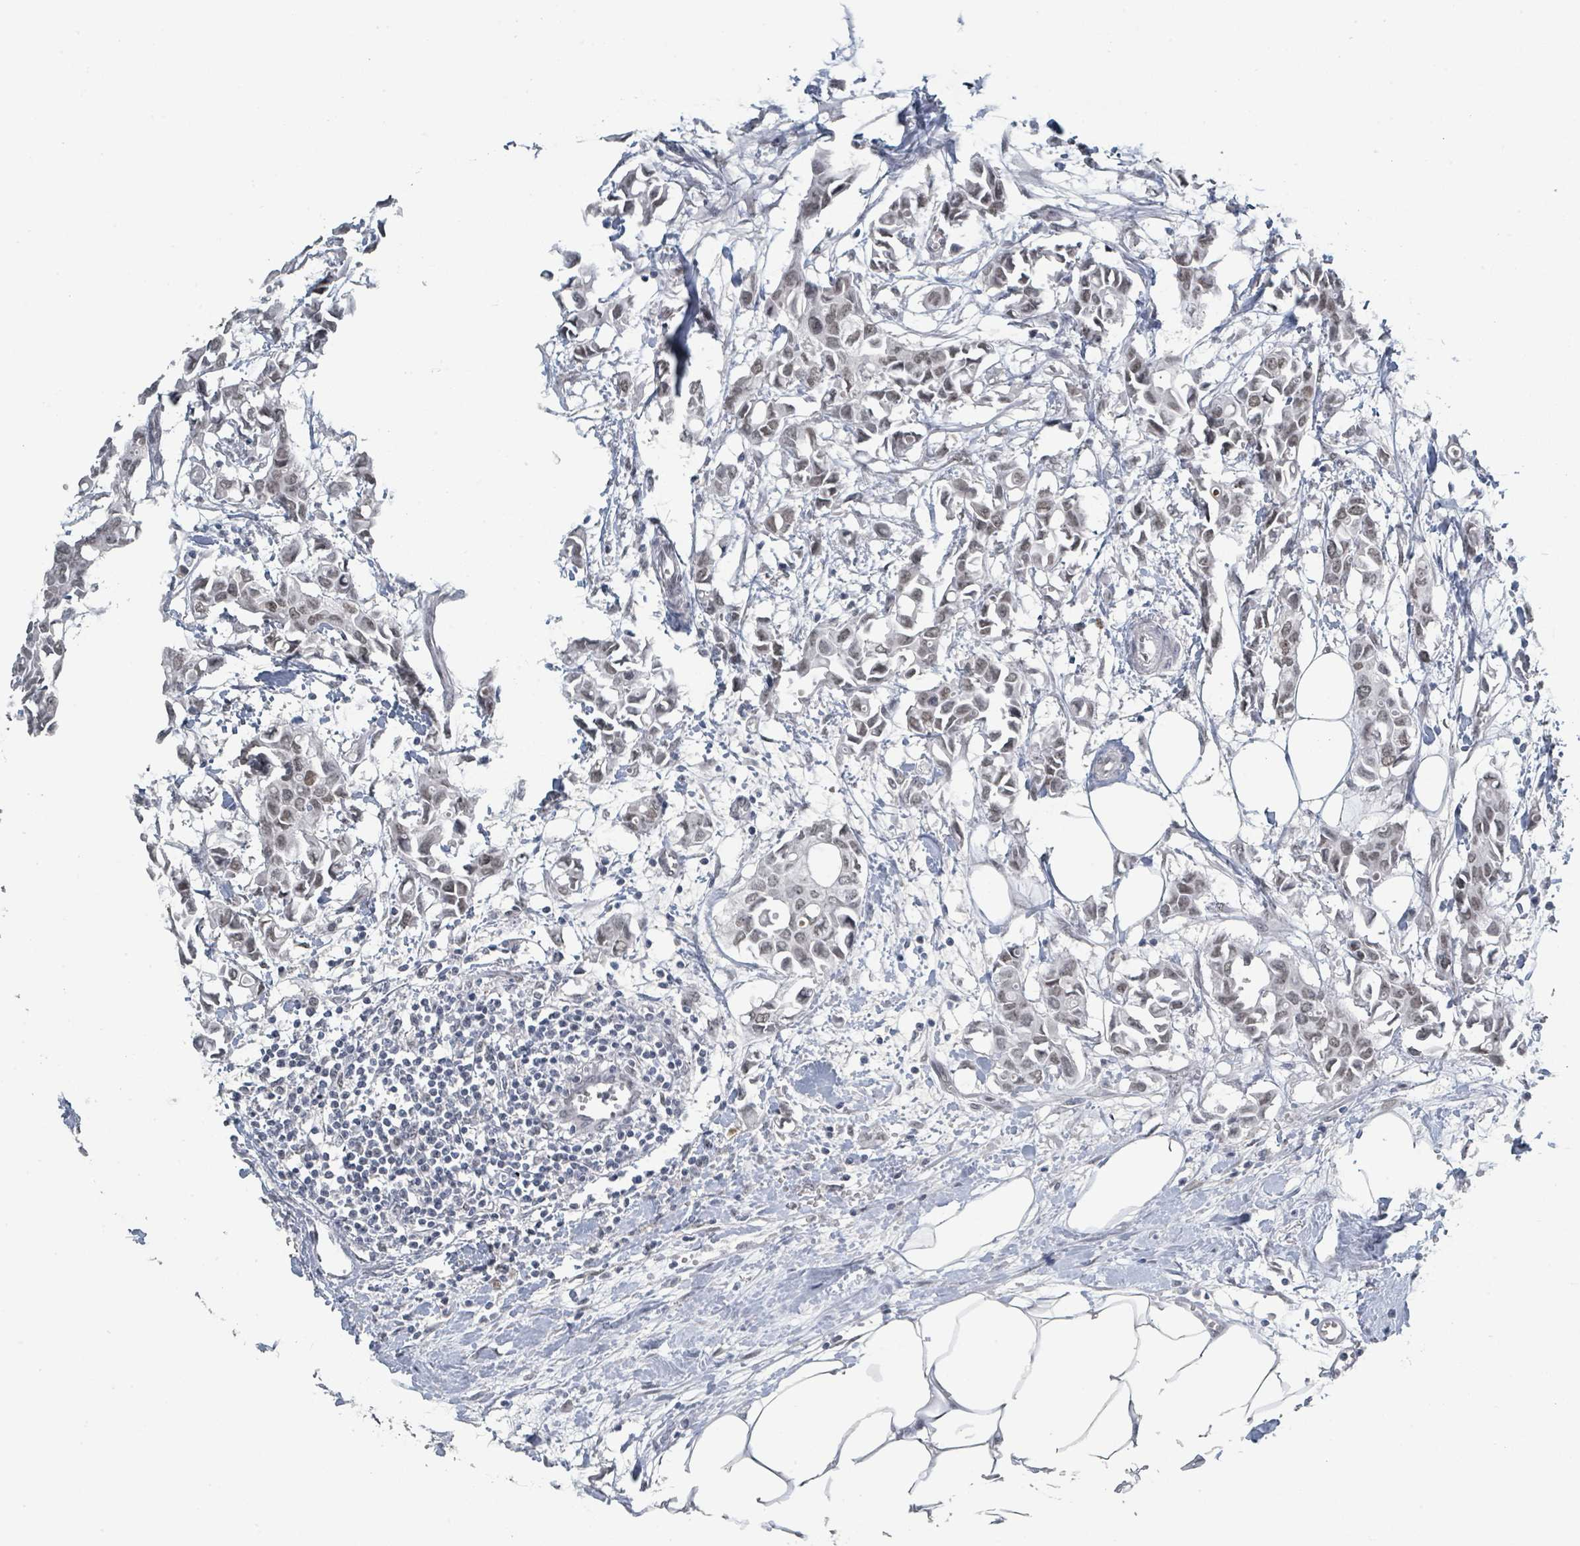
{"staining": {"intensity": "weak", "quantity": "25%-75%", "location": "nuclear"}, "tissue": "breast cancer", "cell_type": "Tumor cells", "image_type": "cancer", "snomed": [{"axis": "morphology", "description": "Duct carcinoma"}, {"axis": "topography", "description": "Breast"}], "caption": "Immunohistochemistry (IHC) histopathology image of neoplastic tissue: human breast cancer stained using IHC reveals low levels of weak protein expression localized specifically in the nuclear of tumor cells, appearing as a nuclear brown color.", "gene": "EHMT2", "patient": {"sex": "female", "age": 41}}